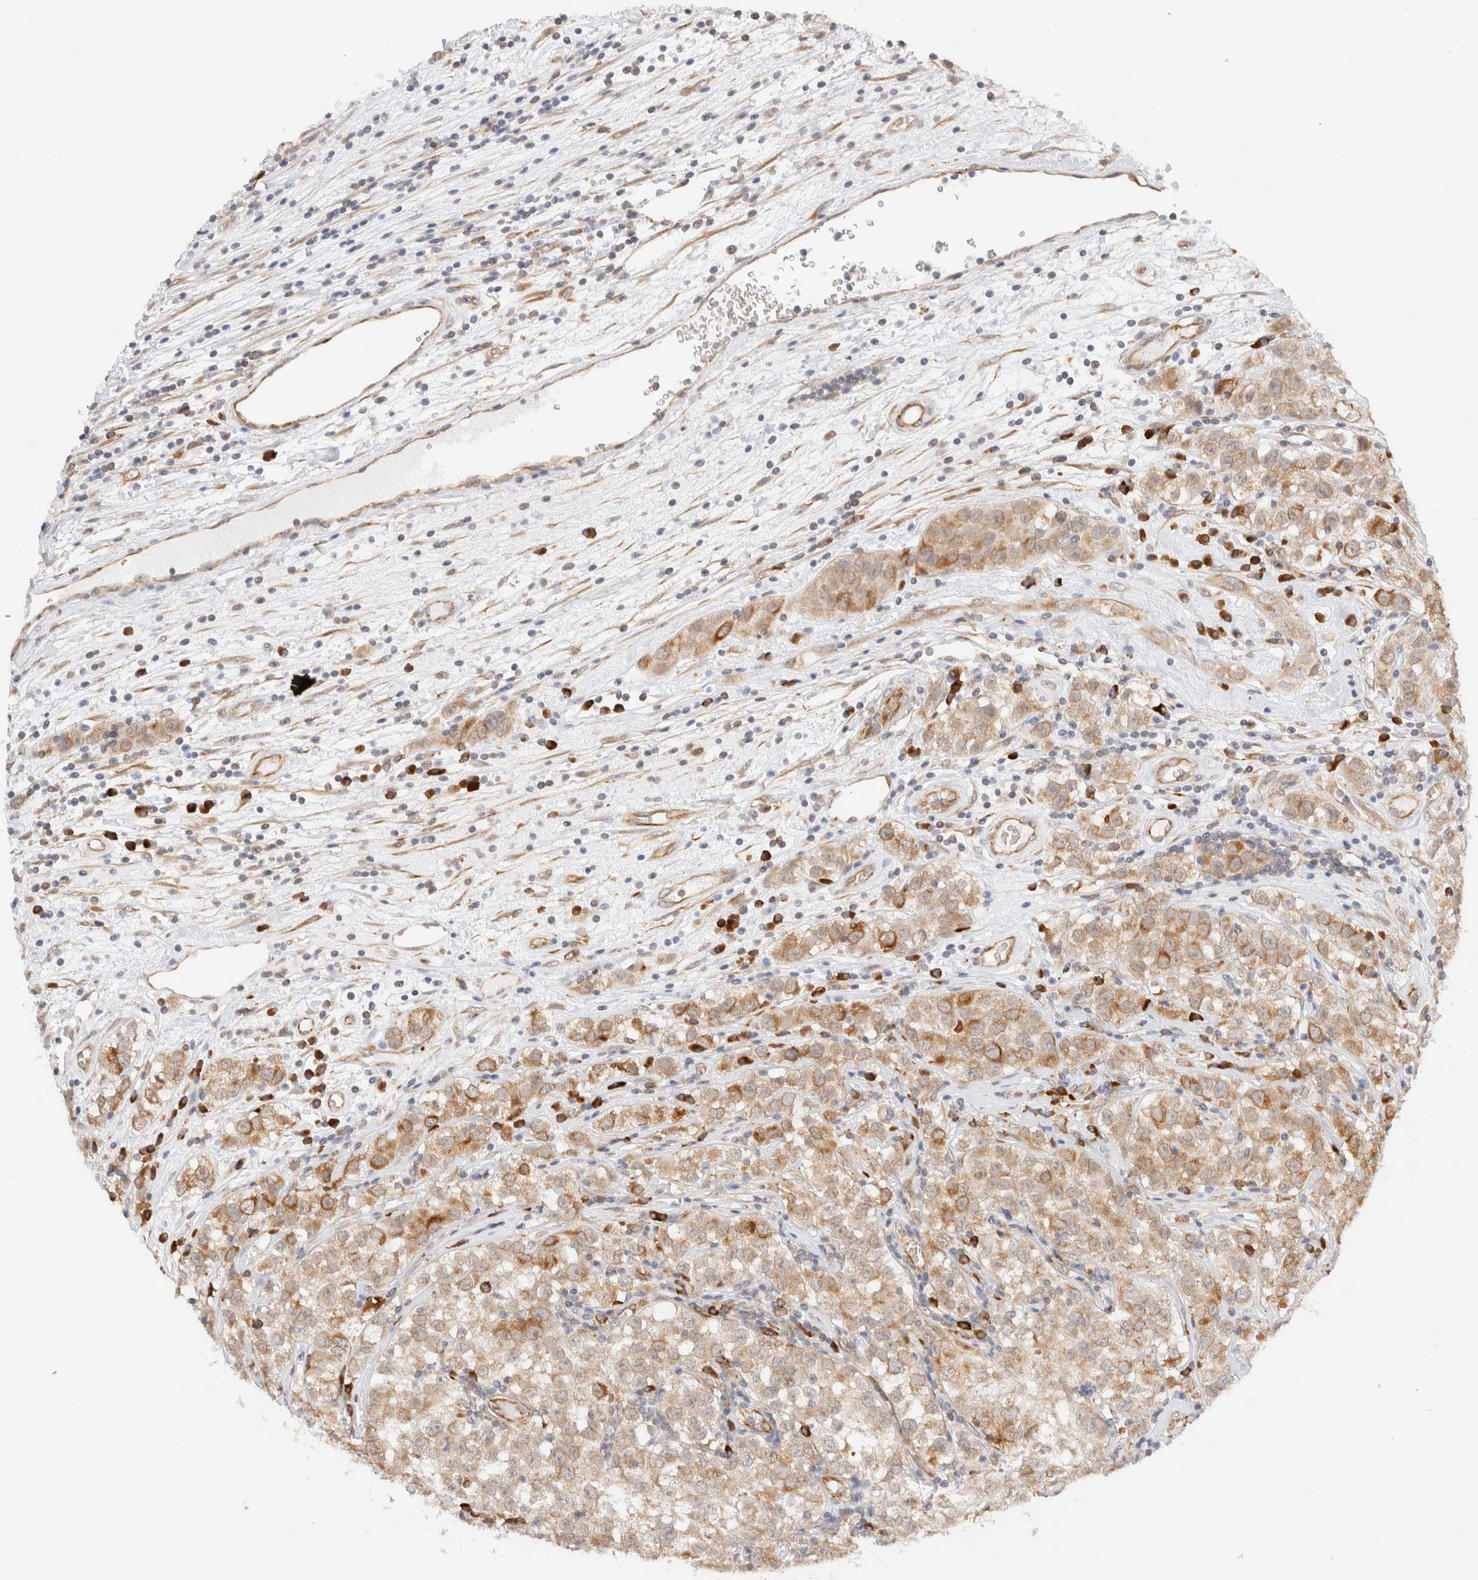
{"staining": {"intensity": "moderate", "quantity": "<25%", "location": "cytoplasmic/membranous"}, "tissue": "testis cancer", "cell_type": "Tumor cells", "image_type": "cancer", "snomed": [{"axis": "morphology", "description": "Seminoma, NOS"}, {"axis": "morphology", "description": "Carcinoma, Embryonal, NOS"}, {"axis": "topography", "description": "Testis"}], "caption": "Embryonal carcinoma (testis) tissue shows moderate cytoplasmic/membranous positivity in approximately <25% of tumor cells", "gene": "SYVN1", "patient": {"sex": "male", "age": 43}}